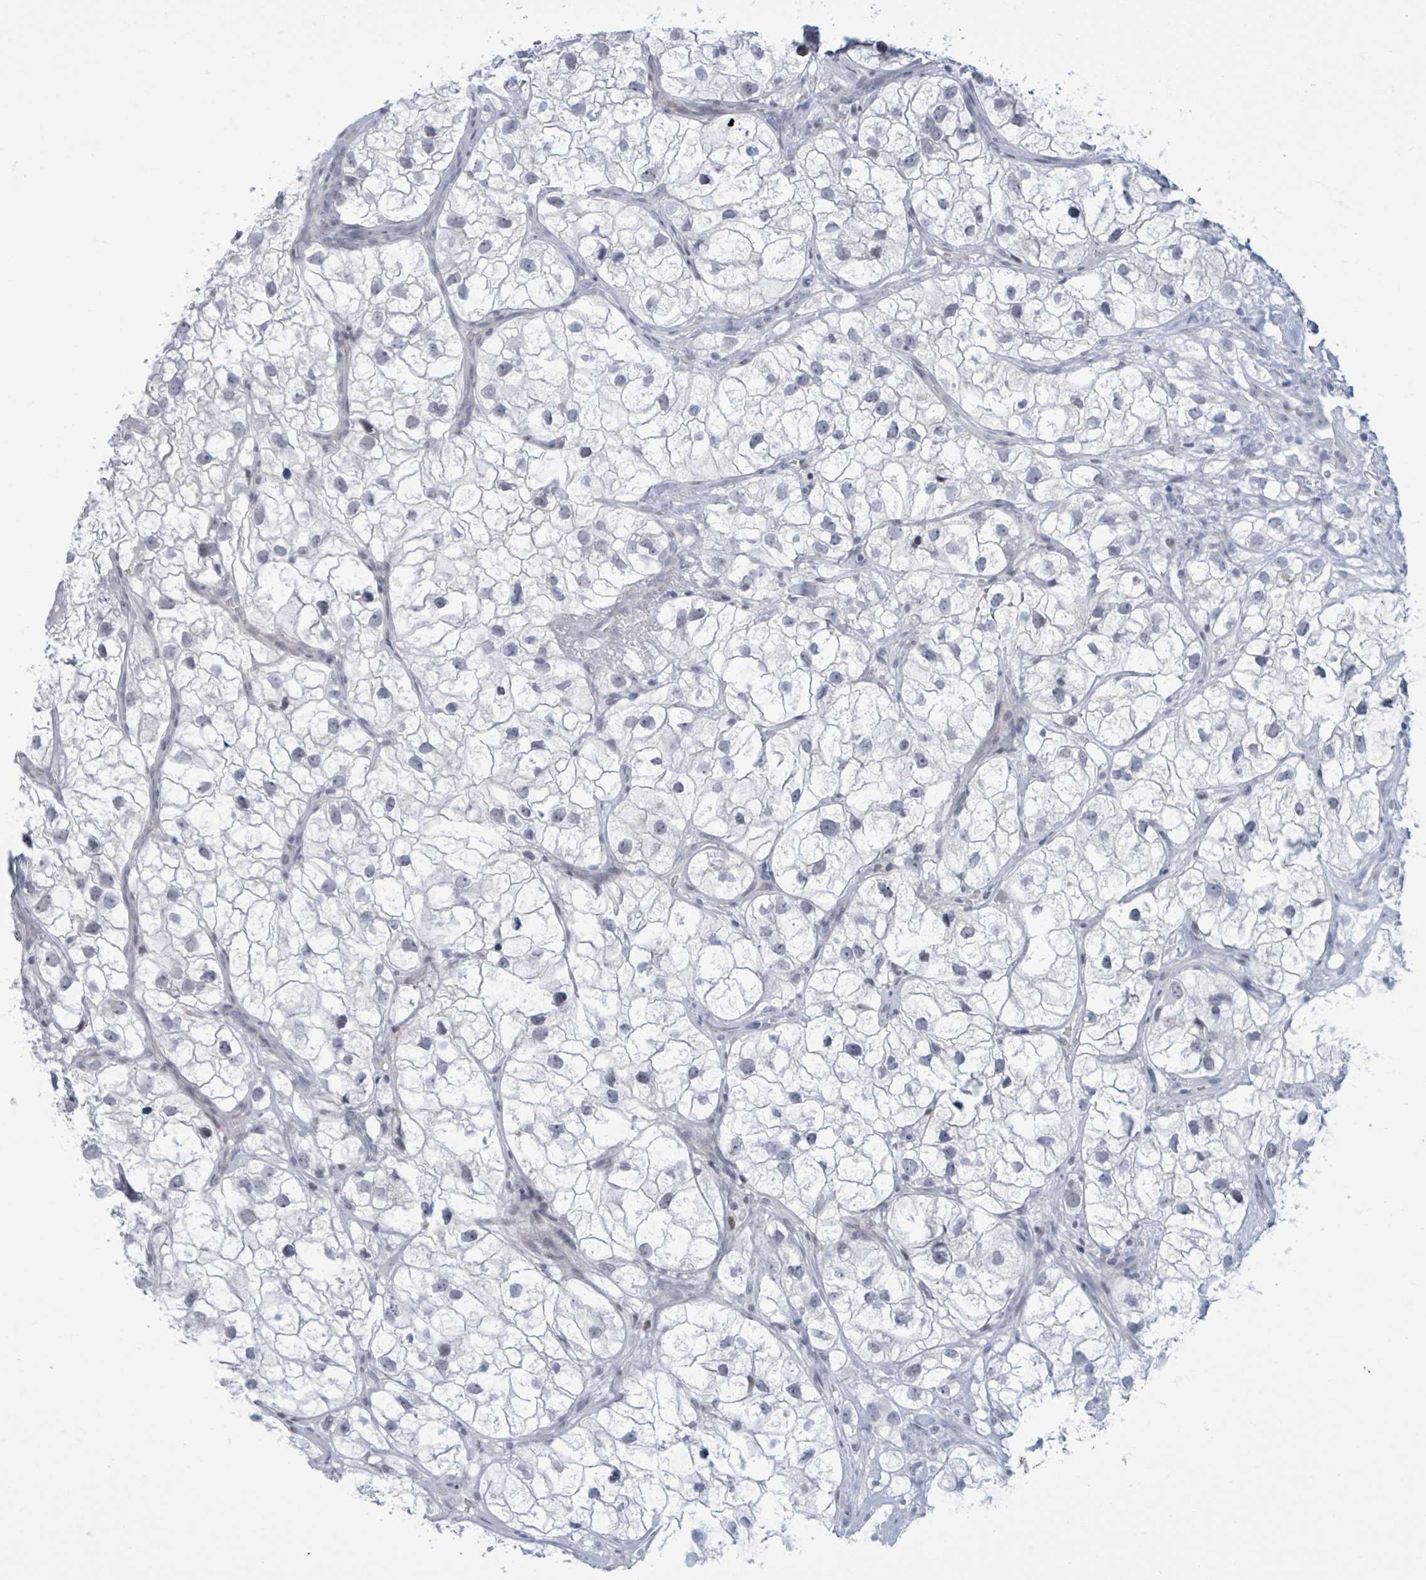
{"staining": {"intensity": "negative", "quantity": "none", "location": "none"}, "tissue": "renal cancer", "cell_type": "Tumor cells", "image_type": "cancer", "snomed": [{"axis": "morphology", "description": "Adenocarcinoma, NOS"}, {"axis": "topography", "description": "Kidney"}], "caption": "Immunohistochemistry image of neoplastic tissue: adenocarcinoma (renal) stained with DAB (3,3'-diaminobenzidine) reveals no significant protein positivity in tumor cells.", "gene": "CT45A5", "patient": {"sex": "male", "age": 59}}